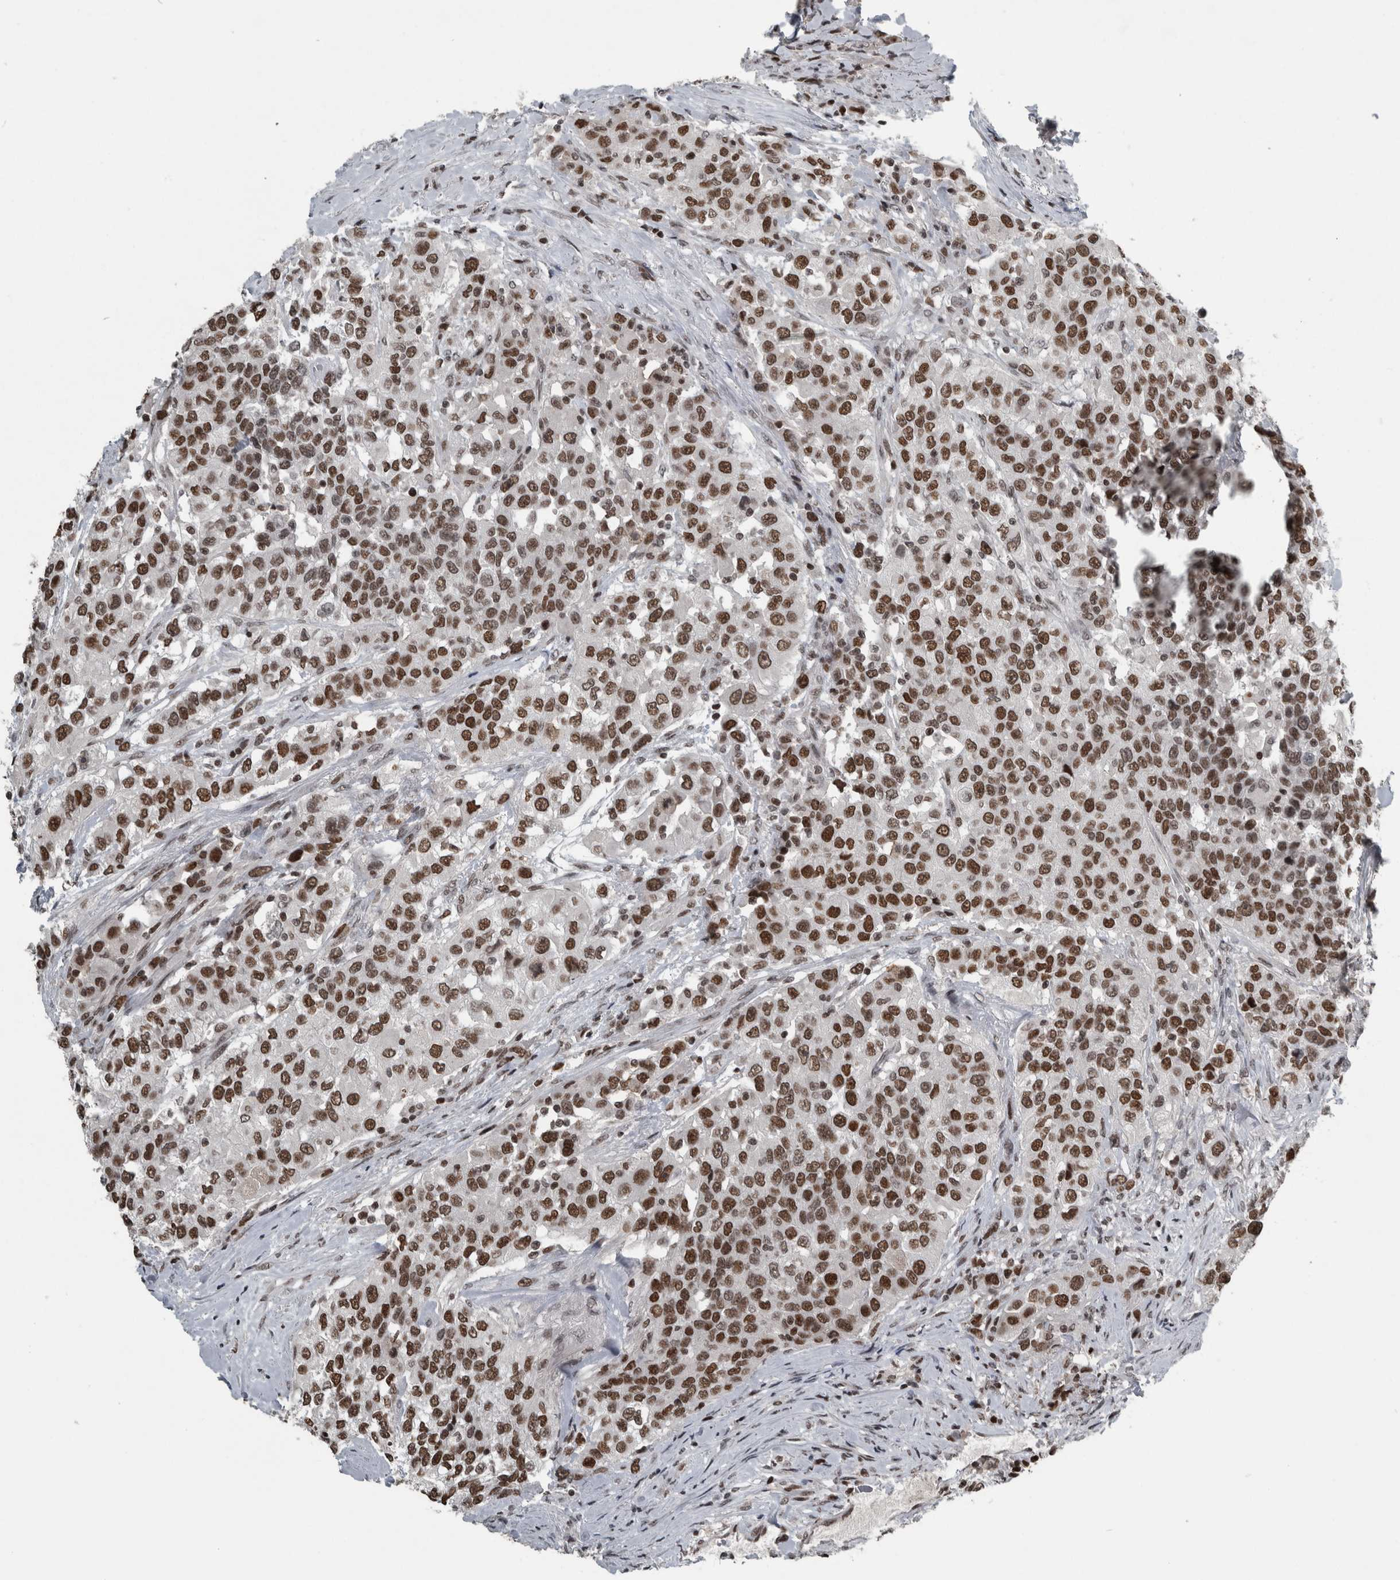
{"staining": {"intensity": "strong", "quantity": ">75%", "location": "nuclear"}, "tissue": "urothelial cancer", "cell_type": "Tumor cells", "image_type": "cancer", "snomed": [{"axis": "morphology", "description": "Urothelial carcinoma, High grade"}, {"axis": "topography", "description": "Urinary bladder"}], "caption": "Urothelial carcinoma (high-grade) was stained to show a protein in brown. There is high levels of strong nuclear staining in about >75% of tumor cells.", "gene": "UNC50", "patient": {"sex": "female", "age": 80}}